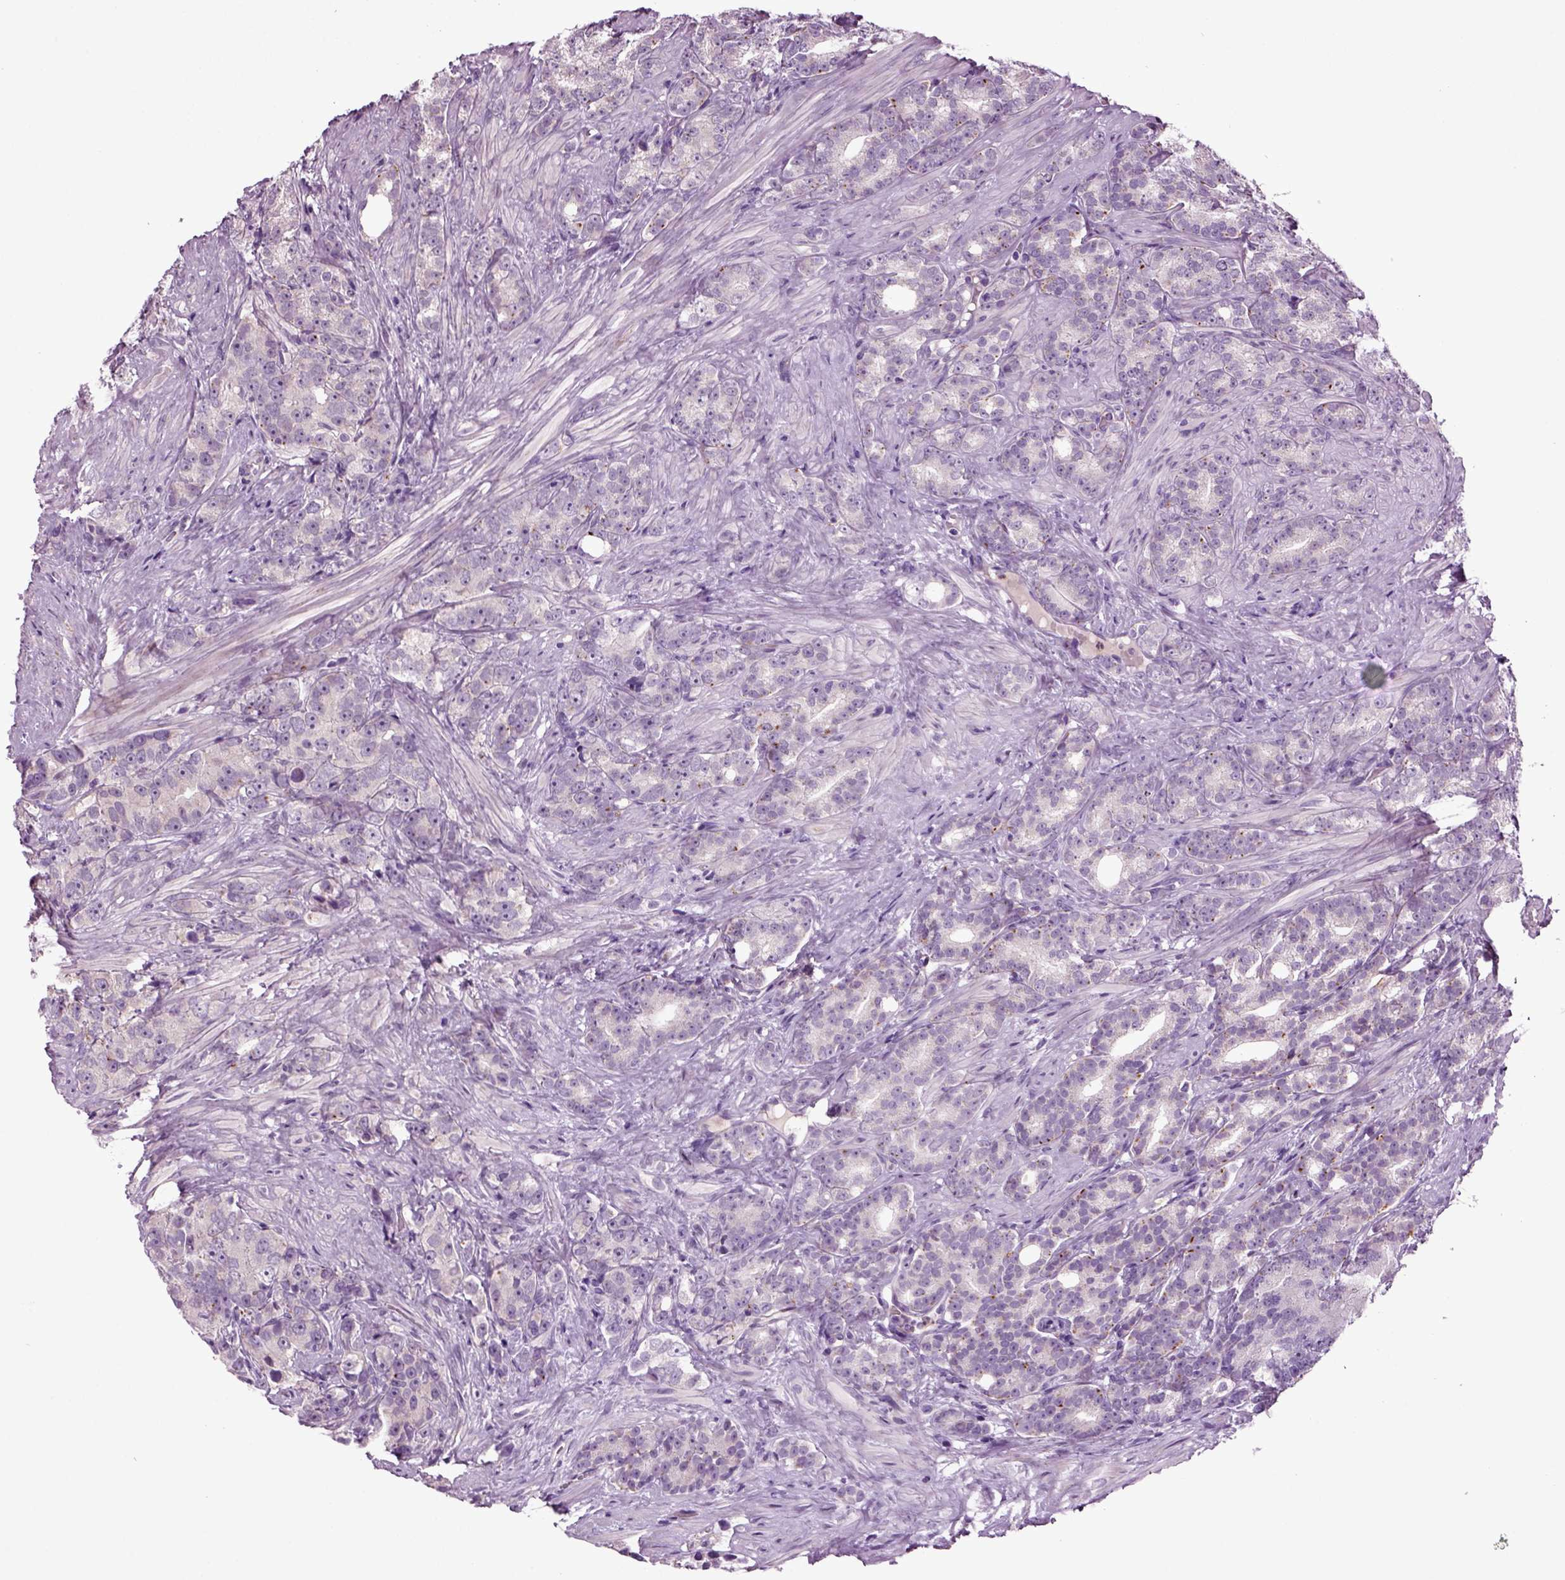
{"staining": {"intensity": "negative", "quantity": "none", "location": "none"}, "tissue": "prostate cancer", "cell_type": "Tumor cells", "image_type": "cancer", "snomed": [{"axis": "morphology", "description": "Adenocarcinoma, High grade"}, {"axis": "topography", "description": "Prostate"}], "caption": "IHC of prostate cancer (adenocarcinoma (high-grade)) reveals no staining in tumor cells.", "gene": "FGF11", "patient": {"sex": "male", "age": 90}}